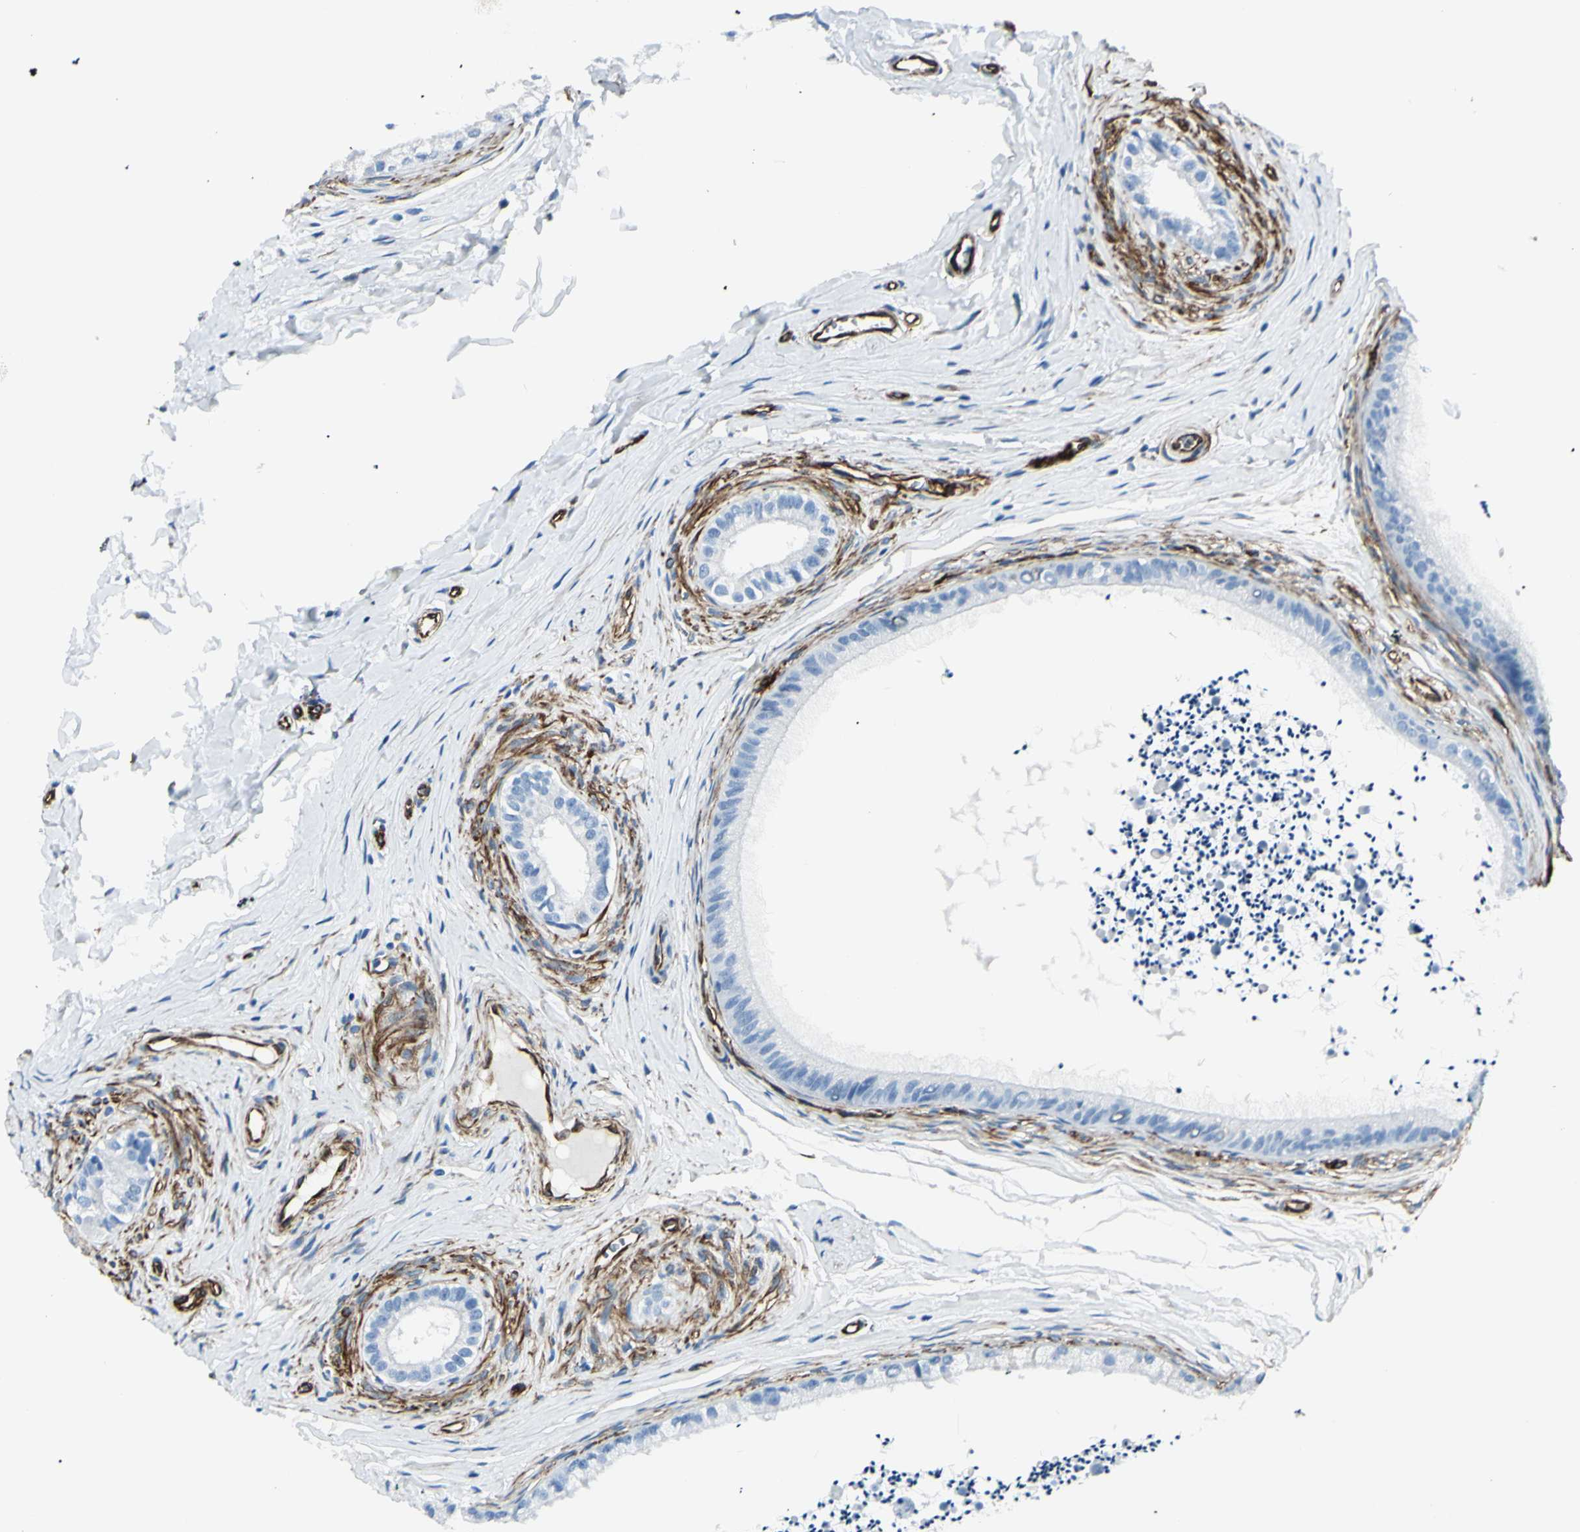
{"staining": {"intensity": "negative", "quantity": "none", "location": "none"}, "tissue": "epididymis", "cell_type": "Glandular cells", "image_type": "normal", "snomed": [{"axis": "morphology", "description": "Normal tissue, NOS"}, {"axis": "topography", "description": "Epididymis"}], "caption": "Immunohistochemistry (IHC) histopathology image of normal epididymis: human epididymis stained with DAB (3,3'-diaminobenzidine) shows no significant protein staining in glandular cells. (DAB (3,3'-diaminobenzidine) immunohistochemistry (IHC) with hematoxylin counter stain).", "gene": "PTH2R", "patient": {"sex": "male", "age": 56}}